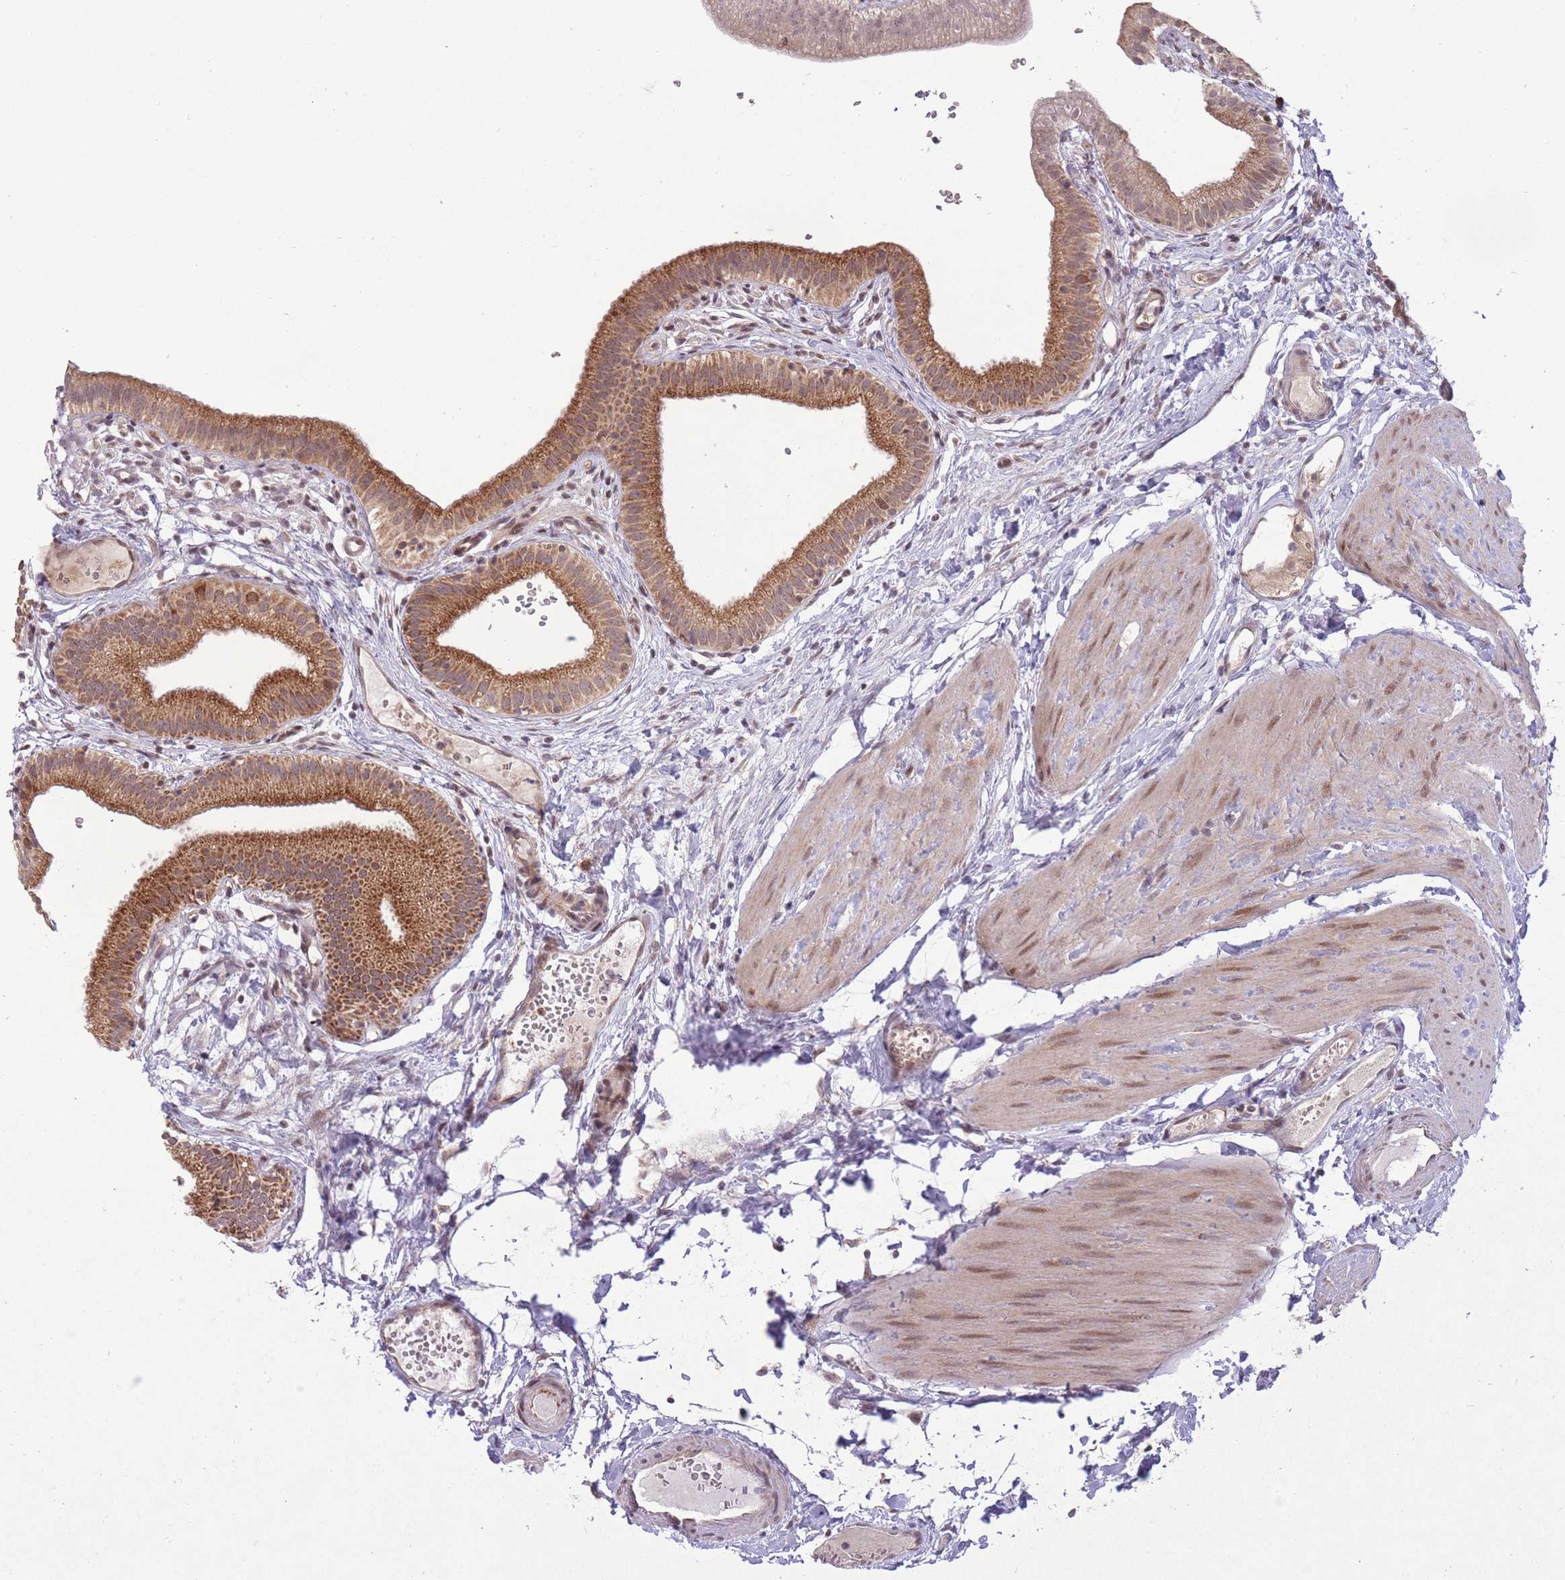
{"staining": {"intensity": "strong", "quantity": ">75%", "location": "cytoplasmic/membranous"}, "tissue": "gallbladder", "cell_type": "Glandular cells", "image_type": "normal", "snomed": [{"axis": "morphology", "description": "Normal tissue, NOS"}, {"axis": "topography", "description": "Gallbladder"}], "caption": "Brown immunohistochemical staining in unremarkable human gallbladder exhibits strong cytoplasmic/membranous expression in about >75% of glandular cells. (DAB (3,3'-diaminobenzidine) = brown stain, brightfield microscopy at high magnification).", "gene": "DPYSL4", "patient": {"sex": "female", "age": 54}}